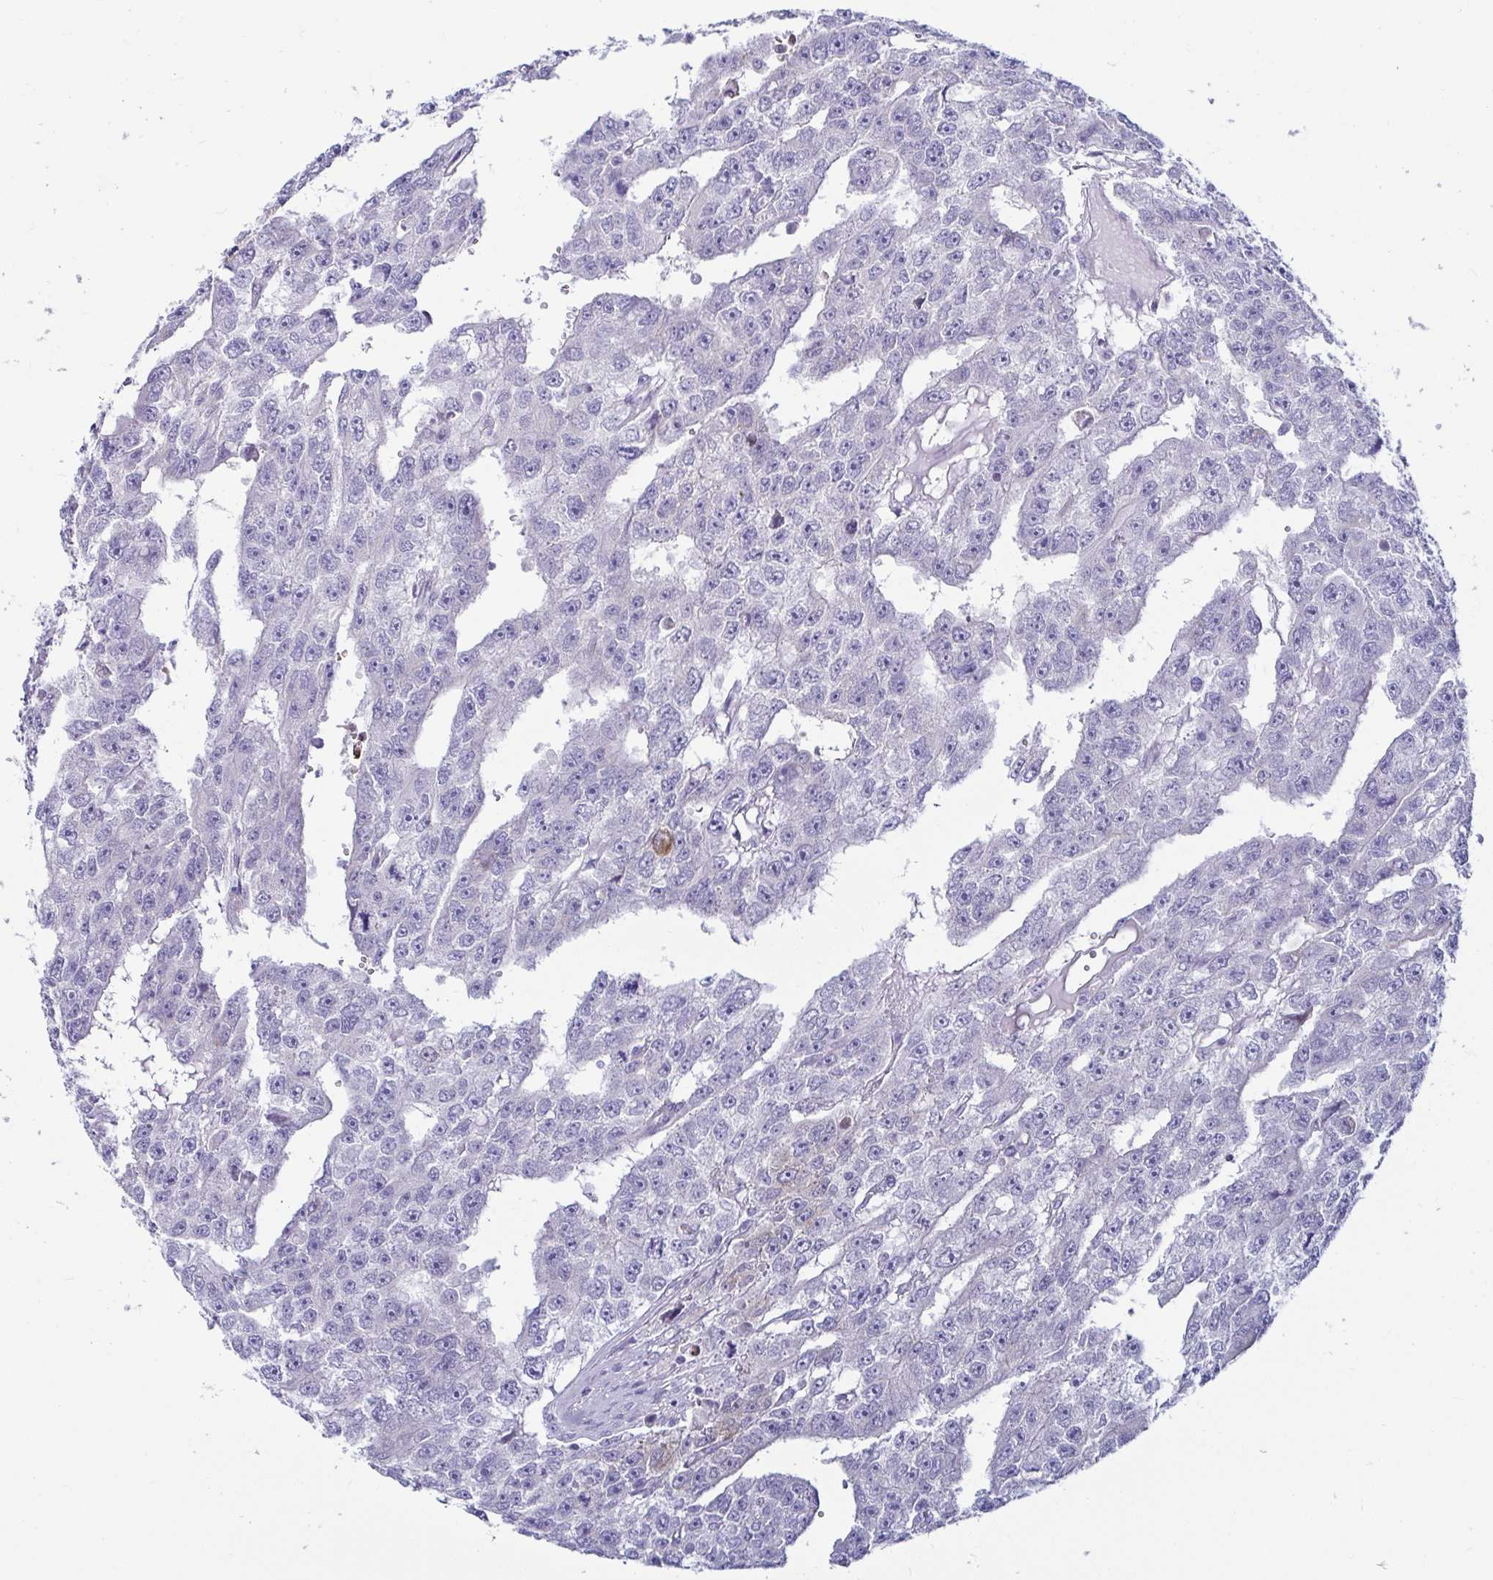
{"staining": {"intensity": "negative", "quantity": "none", "location": "none"}, "tissue": "testis cancer", "cell_type": "Tumor cells", "image_type": "cancer", "snomed": [{"axis": "morphology", "description": "Carcinoma, Embryonal, NOS"}, {"axis": "topography", "description": "Testis"}], "caption": "Embryonal carcinoma (testis) was stained to show a protein in brown. There is no significant expression in tumor cells.", "gene": "TFPI2", "patient": {"sex": "male", "age": 20}}